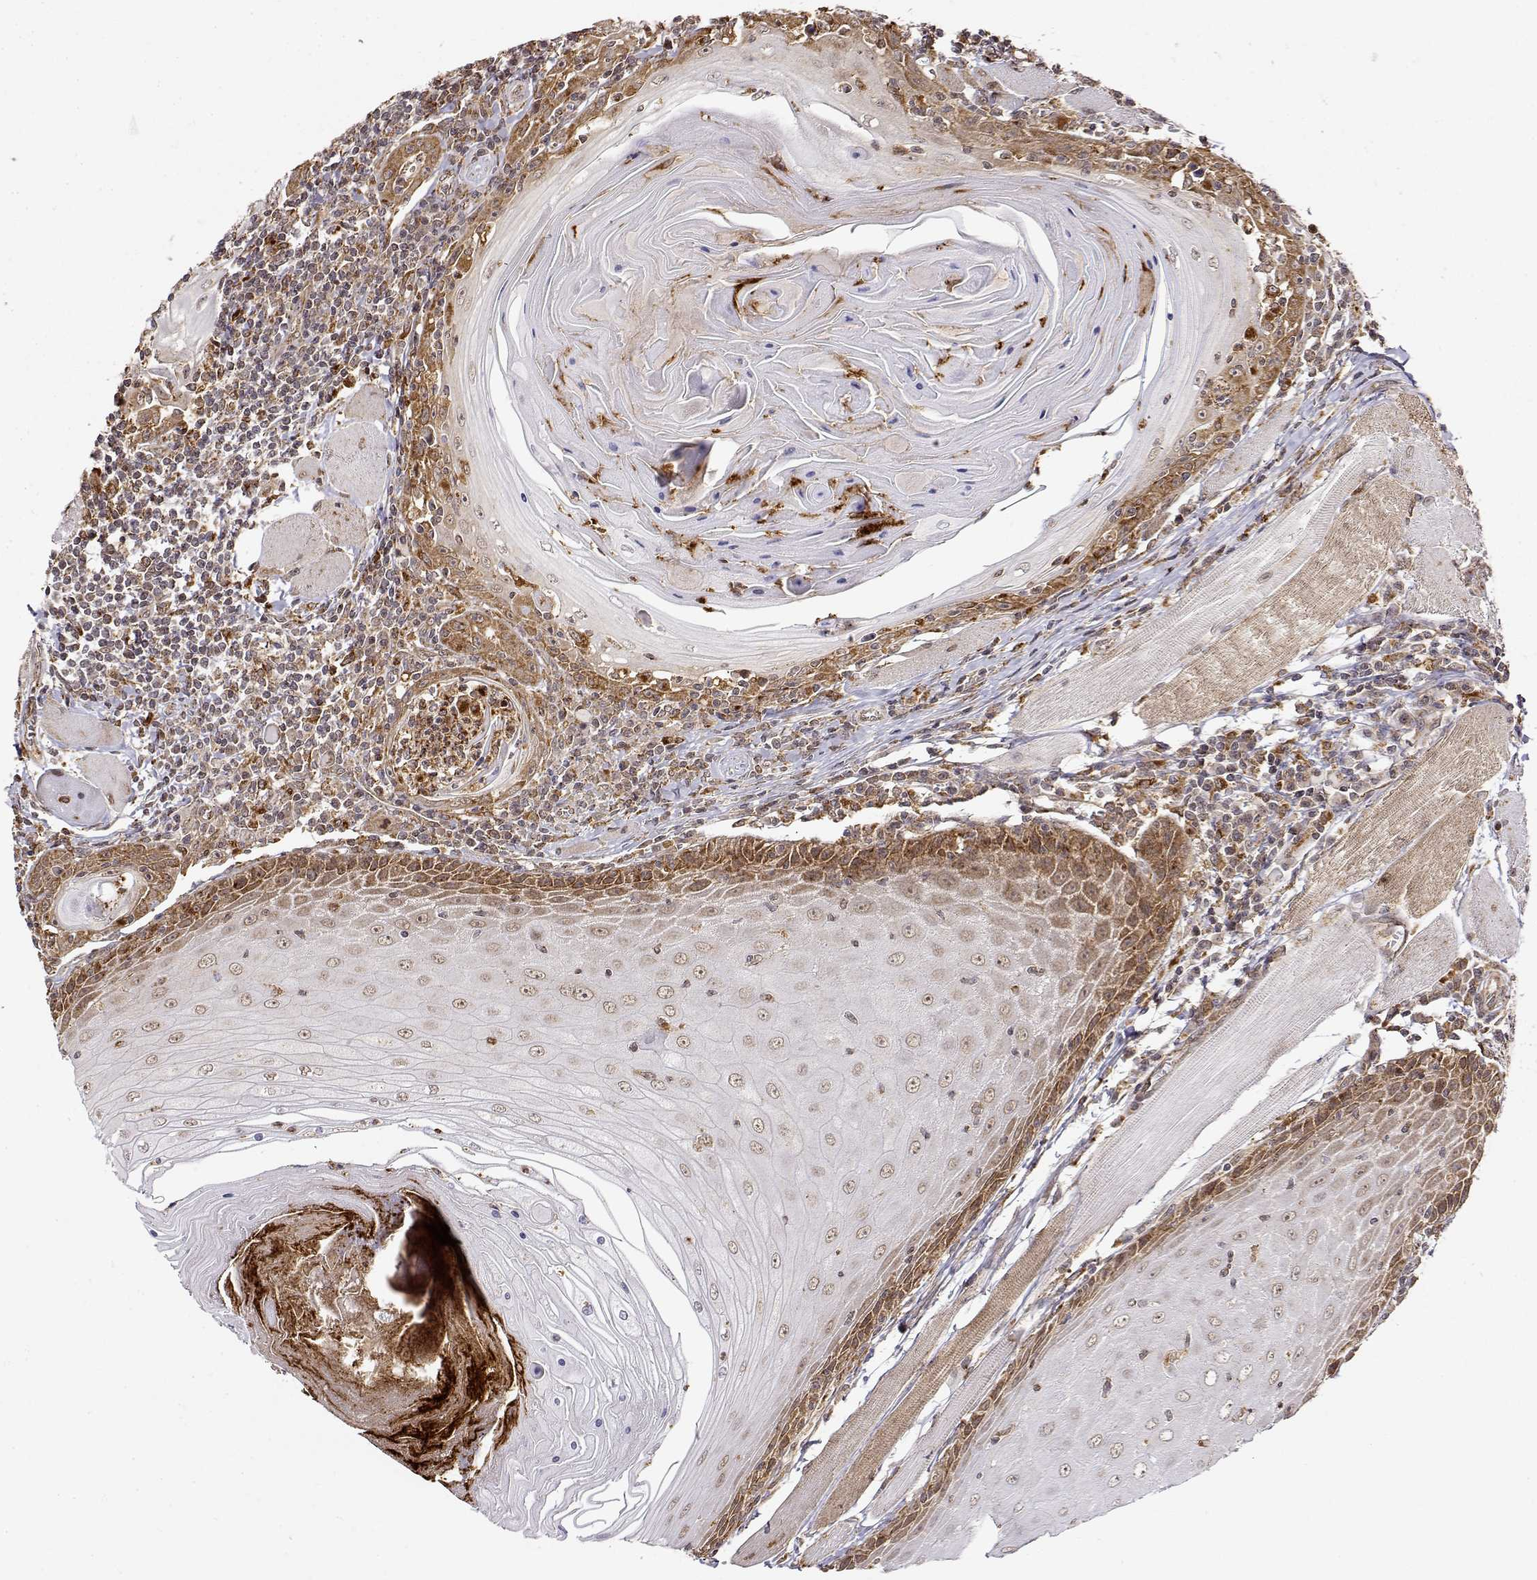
{"staining": {"intensity": "moderate", "quantity": ">75%", "location": "cytoplasmic/membranous"}, "tissue": "head and neck cancer", "cell_type": "Tumor cells", "image_type": "cancer", "snomed": [{"axis": "morphology", "description": "Normal tissue, NOS"}, {"axis": "morphology", "description": "Squamous cell carcinoma, NOS"}, {"axis": "topography", "description": "Oral tissue"}, {"axis": "topography", "description": "Head-Neck"}], "caption": "DAB (3,3'-diaminobenzidine) immunohistochemical staining of squamous cell carcinoma (head and neck) shows moderate cytoplasmic/membranous protein positivity in about >75% of tumor cells.", "gene": "RNF13", "patient": {"sex": "male", "age": 52}}